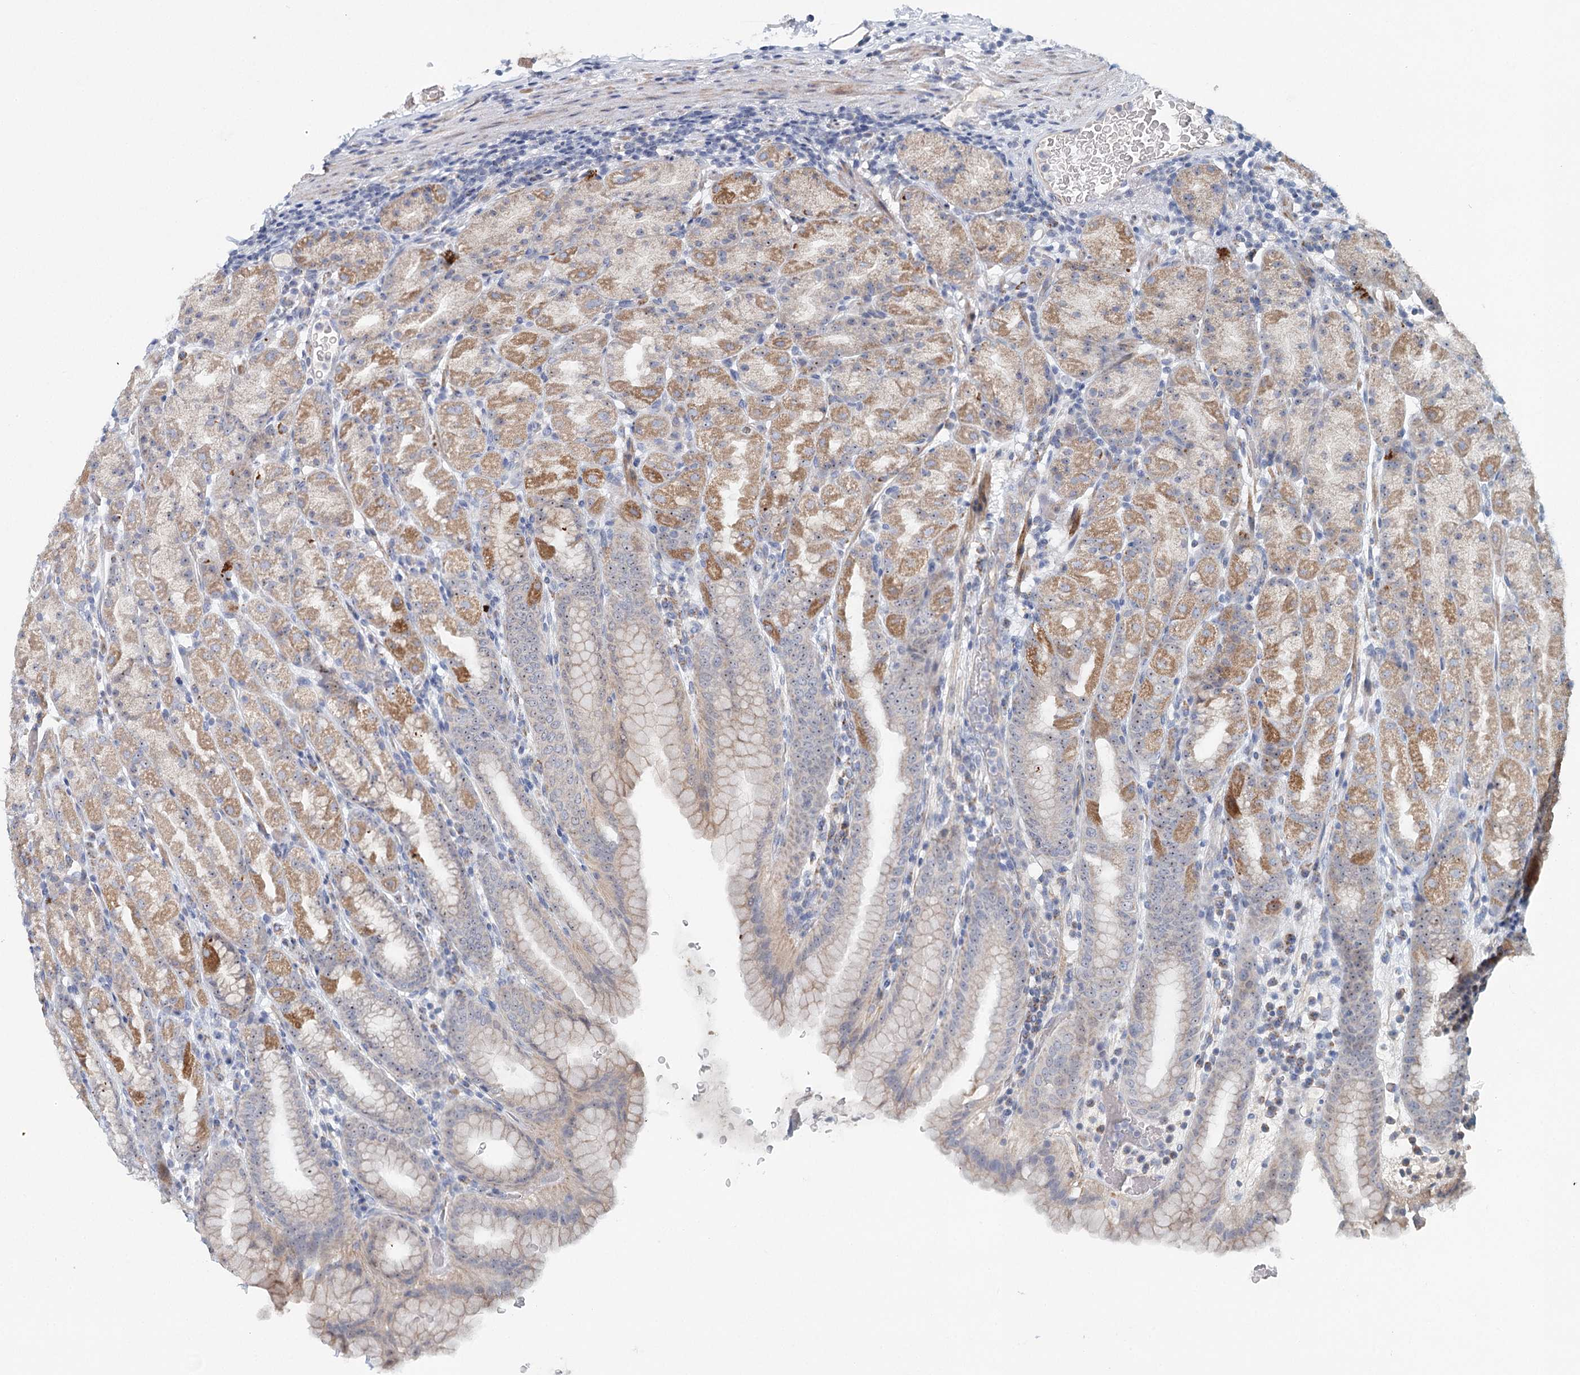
{"staining": {"intensity": "moderate", "quantity": "25%-75%", "location": "cytoplasmic/membranous"}, "tissue": "stomach", "cell_type": "Glandular cells", "image_type": "normal", "snomed": [{"axis": "morphology", "description": "Normal tissue, NOS"}, {"axis": "topography", "description": "Stomach, upper"}], "caption": "IHC micrograph of unremarkable stomach: human stomach stained using immunohistochemistry (IHC) exhibits medium levels of moderate protein expression localized specifically in the cytoplasmic/membranous of glandular cells, appearing as a cytoplasmic/membranous brown color.", "gene": "RBM43", "patient": {"sex": "male", "age": 68}}